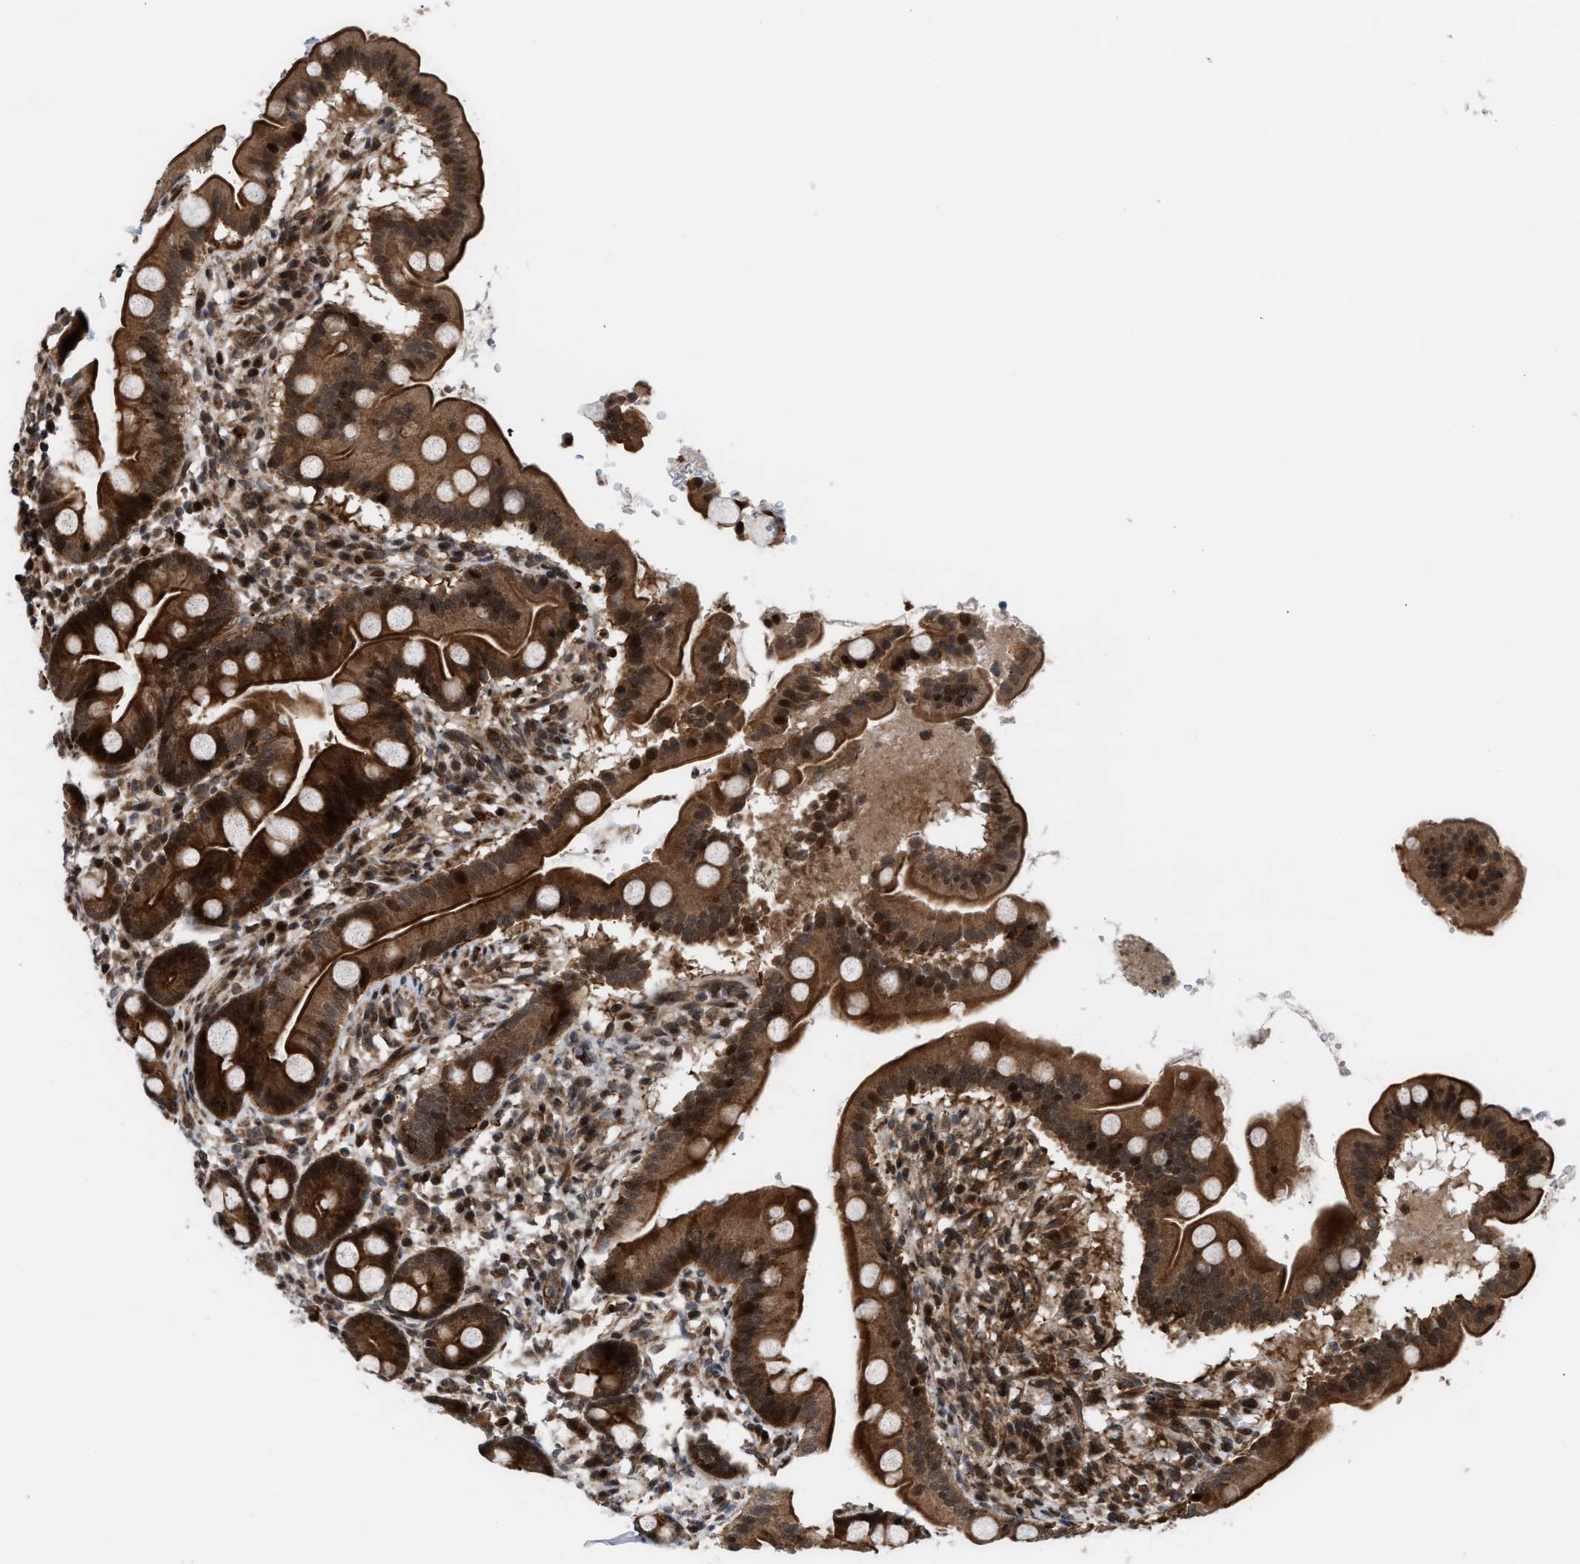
{"staining": {"intensity": "strong", "quantity": ">75%", "location": "cytoplasmic/membranous,nuclear"}, "tissue": "duodenum", "cell_type": "Glandular cells", "image_type": "normal", "snomed": [{"axis": "morphology", "description": "Normal tissue, NOS"}, {"axis": "topography", "description": "Duodenum"}], "caption": "Immunohistochemical staining of unremarkable duodenum shows strong cytoplasmic/membranous,nuclear protein staining in approximately >75% of glandular cells.", "gene": "STAU2", "patient": {"sex": "male", "age": 50}}